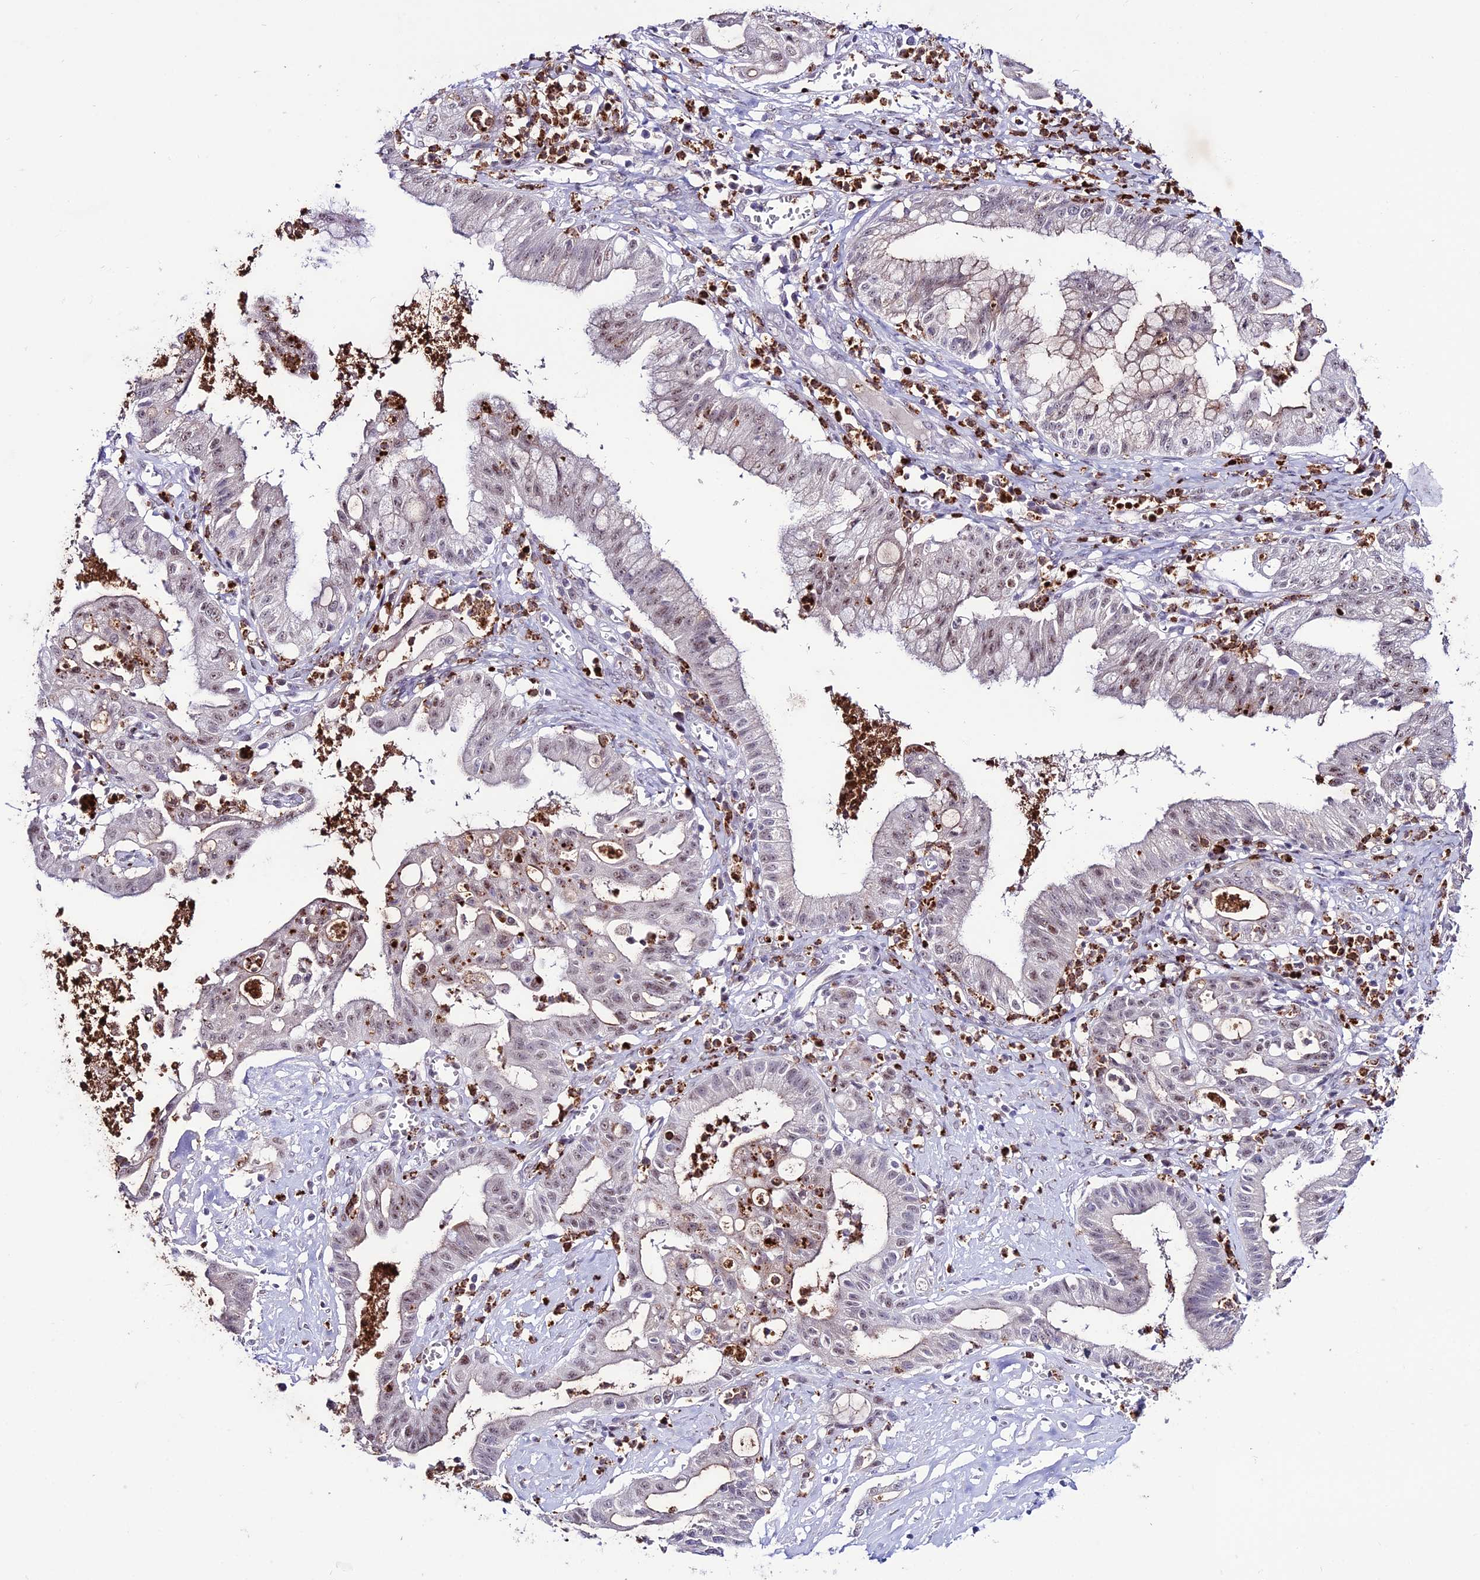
{"staining": {"intensity": "weak", "quantity": "25%-75%", "location": "nuclear"}, "tissue": "ovarian cancer", "cell_type": "Tumor cells", "image_type": "cancer", "snomed": [{"axis": "morphology", "description": "Cystadenocarcinoma, mucinous, NOS"}, {"axis": "topography", "description": "Ovary"}], "caption": "Protein expression analysis of ovarian cancer (mucinous cystadenocarcinoma) demonstrates weak nuclear positivity in approximately 25%-75% of tumor cells.", "gene": "MFSD2B", "patient": {"sex": "female", "age": 70}}